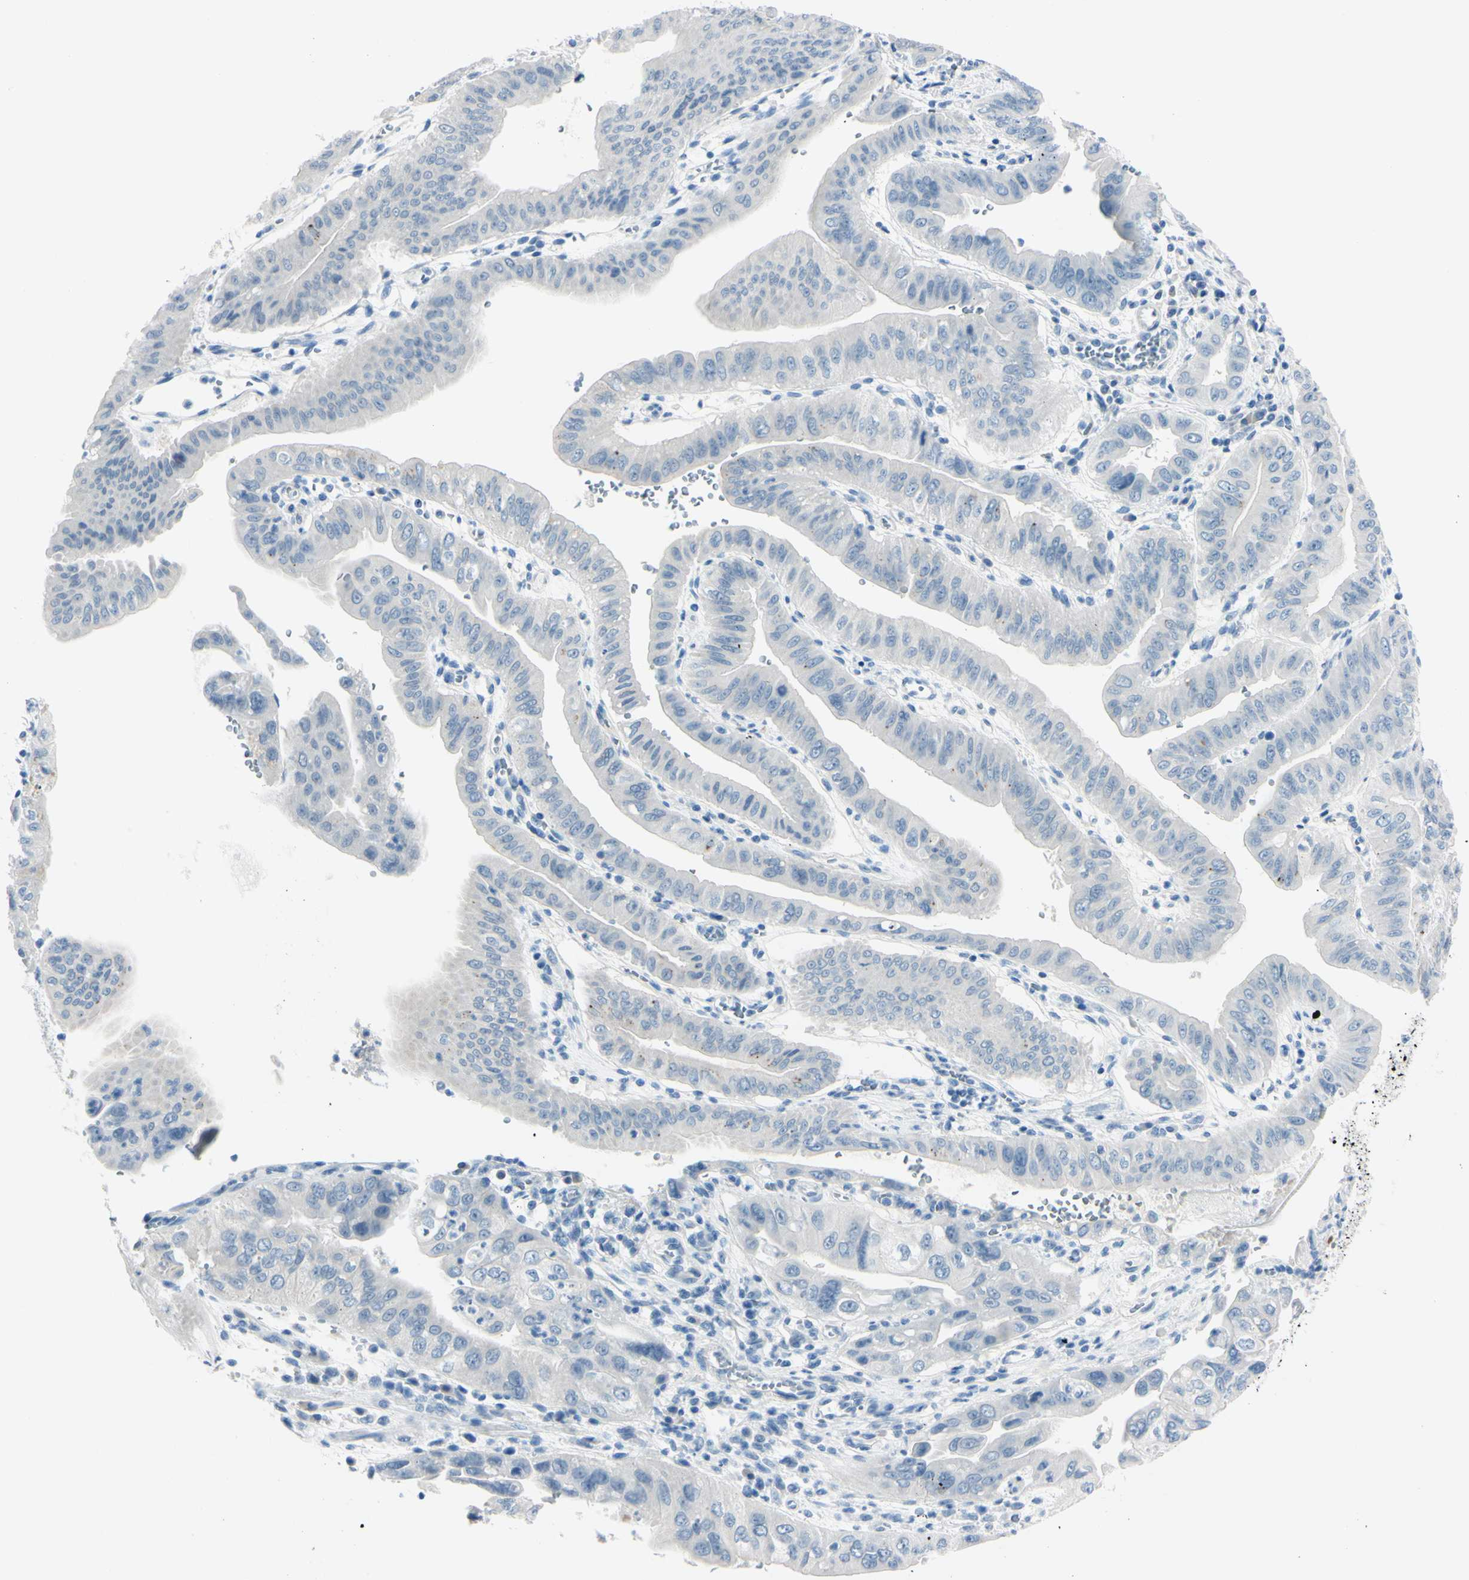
{"staining": {"intensity": "negative", "quantity": "none", "location": "none"}, "tissue": "pancreatic cancer", "cell_type": "Tumor cells", "image_type": "cancer", "snomed": [{"axis": "morphology", "description": "Normal tissue, NOS"}, {"axis": "topography", "description": "Lymph node"}], "caption": "A high-resolution micrograph shows IHC staining of pancreatic cancer, which reveals no significant positivity in tumor cells.", "gene": "FOLH1", "patient": {"sex": "male", "age": 50}}